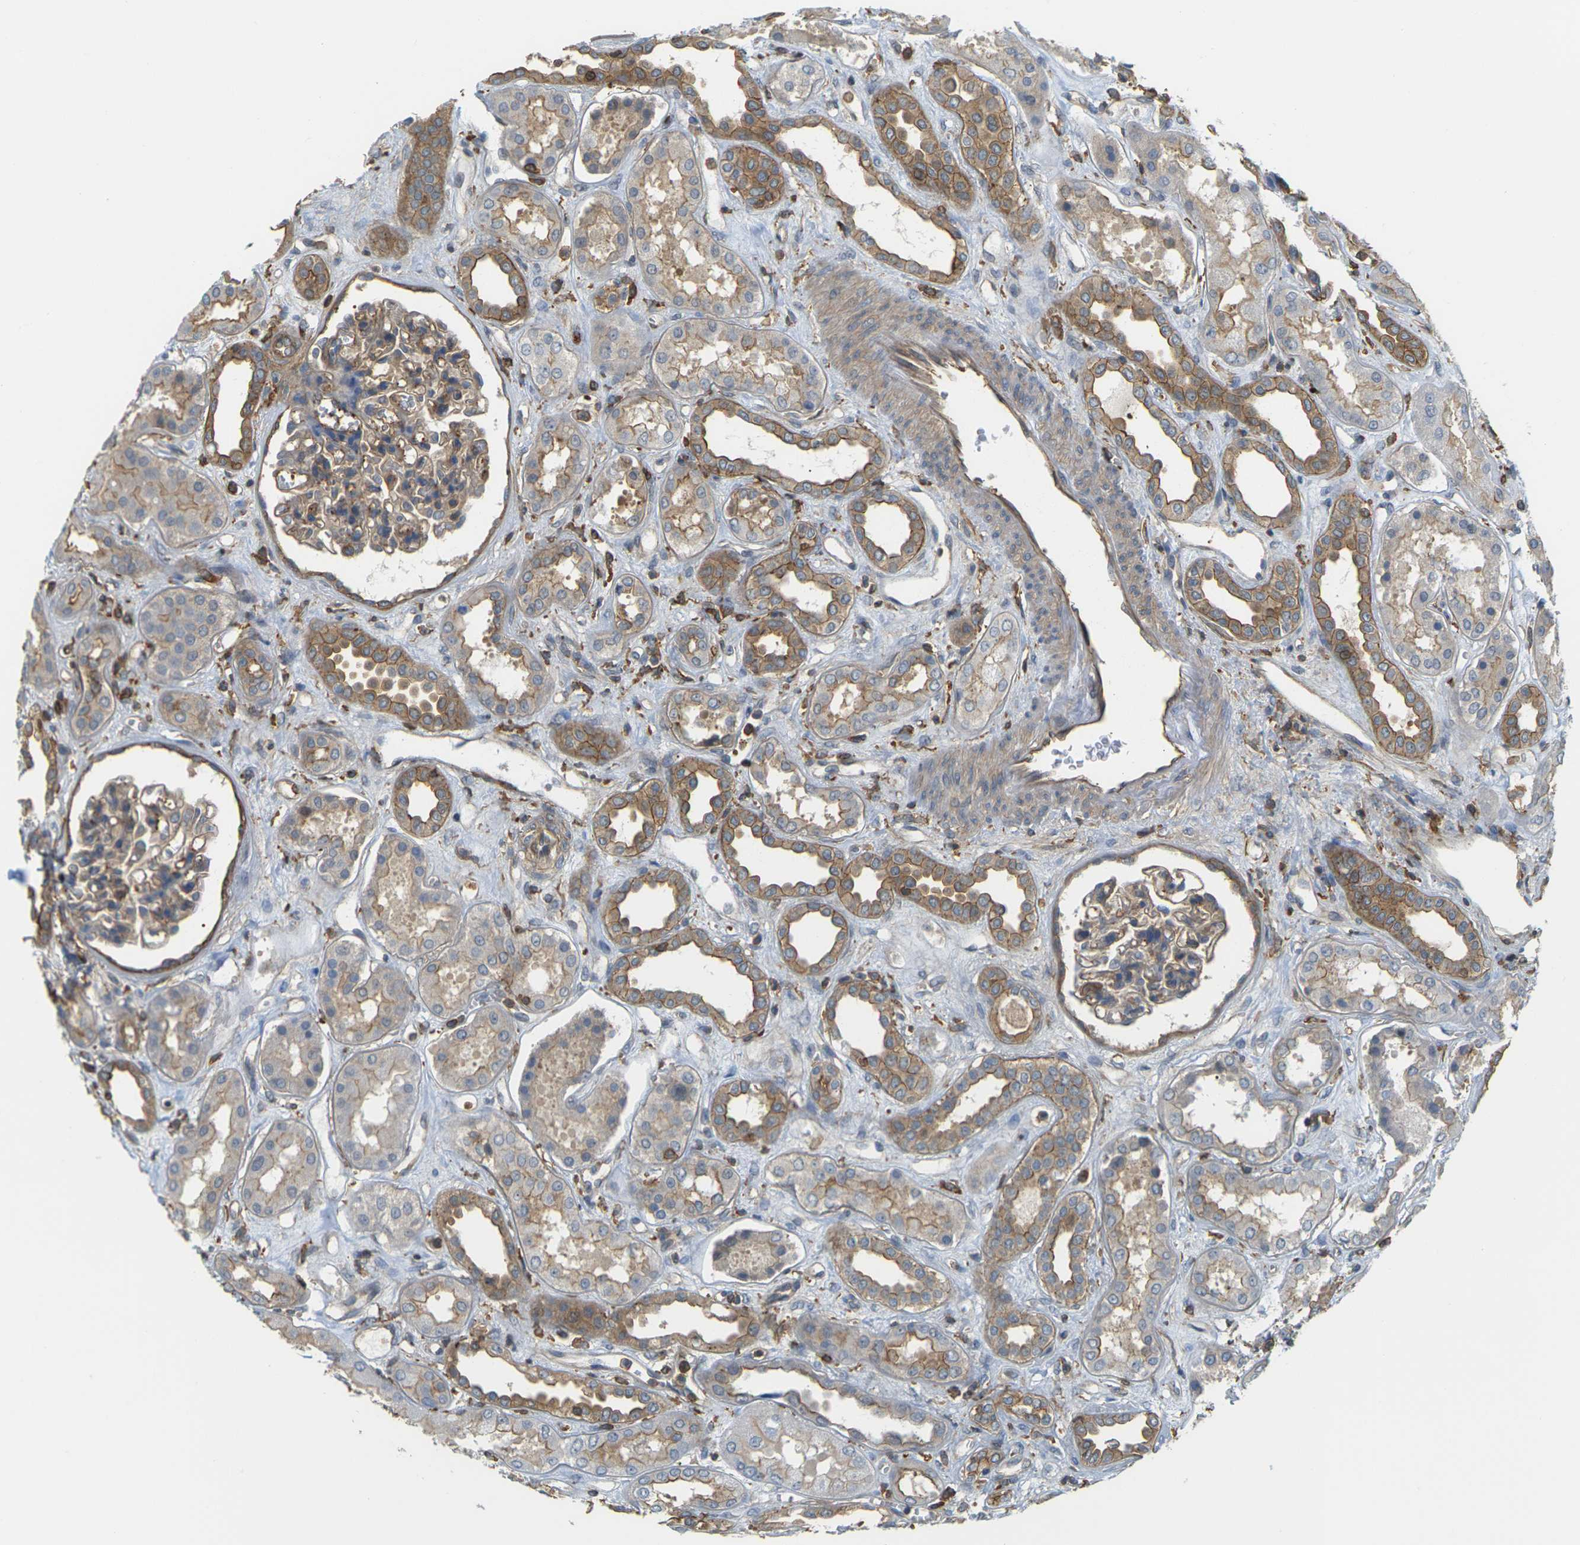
{"staining": {"intensity": "moderate", "quantity": ">75%", "location": "cytoplasmic/membranous"}, "tissue": "kidney", "cell_type": "Cells in glomeruli", "image_type": "normal", "snomed": [{"axis": "morphology", "description": "Normal tissue, NOS"}, {"axis": "topography", "description": "Kidney"}], "caption": "Protein analysis of unremarkable kidney demonstrates moderate cytoplasmic/membranous expression in approximately >75% of cells in glomeruli. (brown staining indicates protein expression, while blue staining denotes nuclei).", "gene": "IQGAP1", "patient": {"sex": "male", "age": 59}}